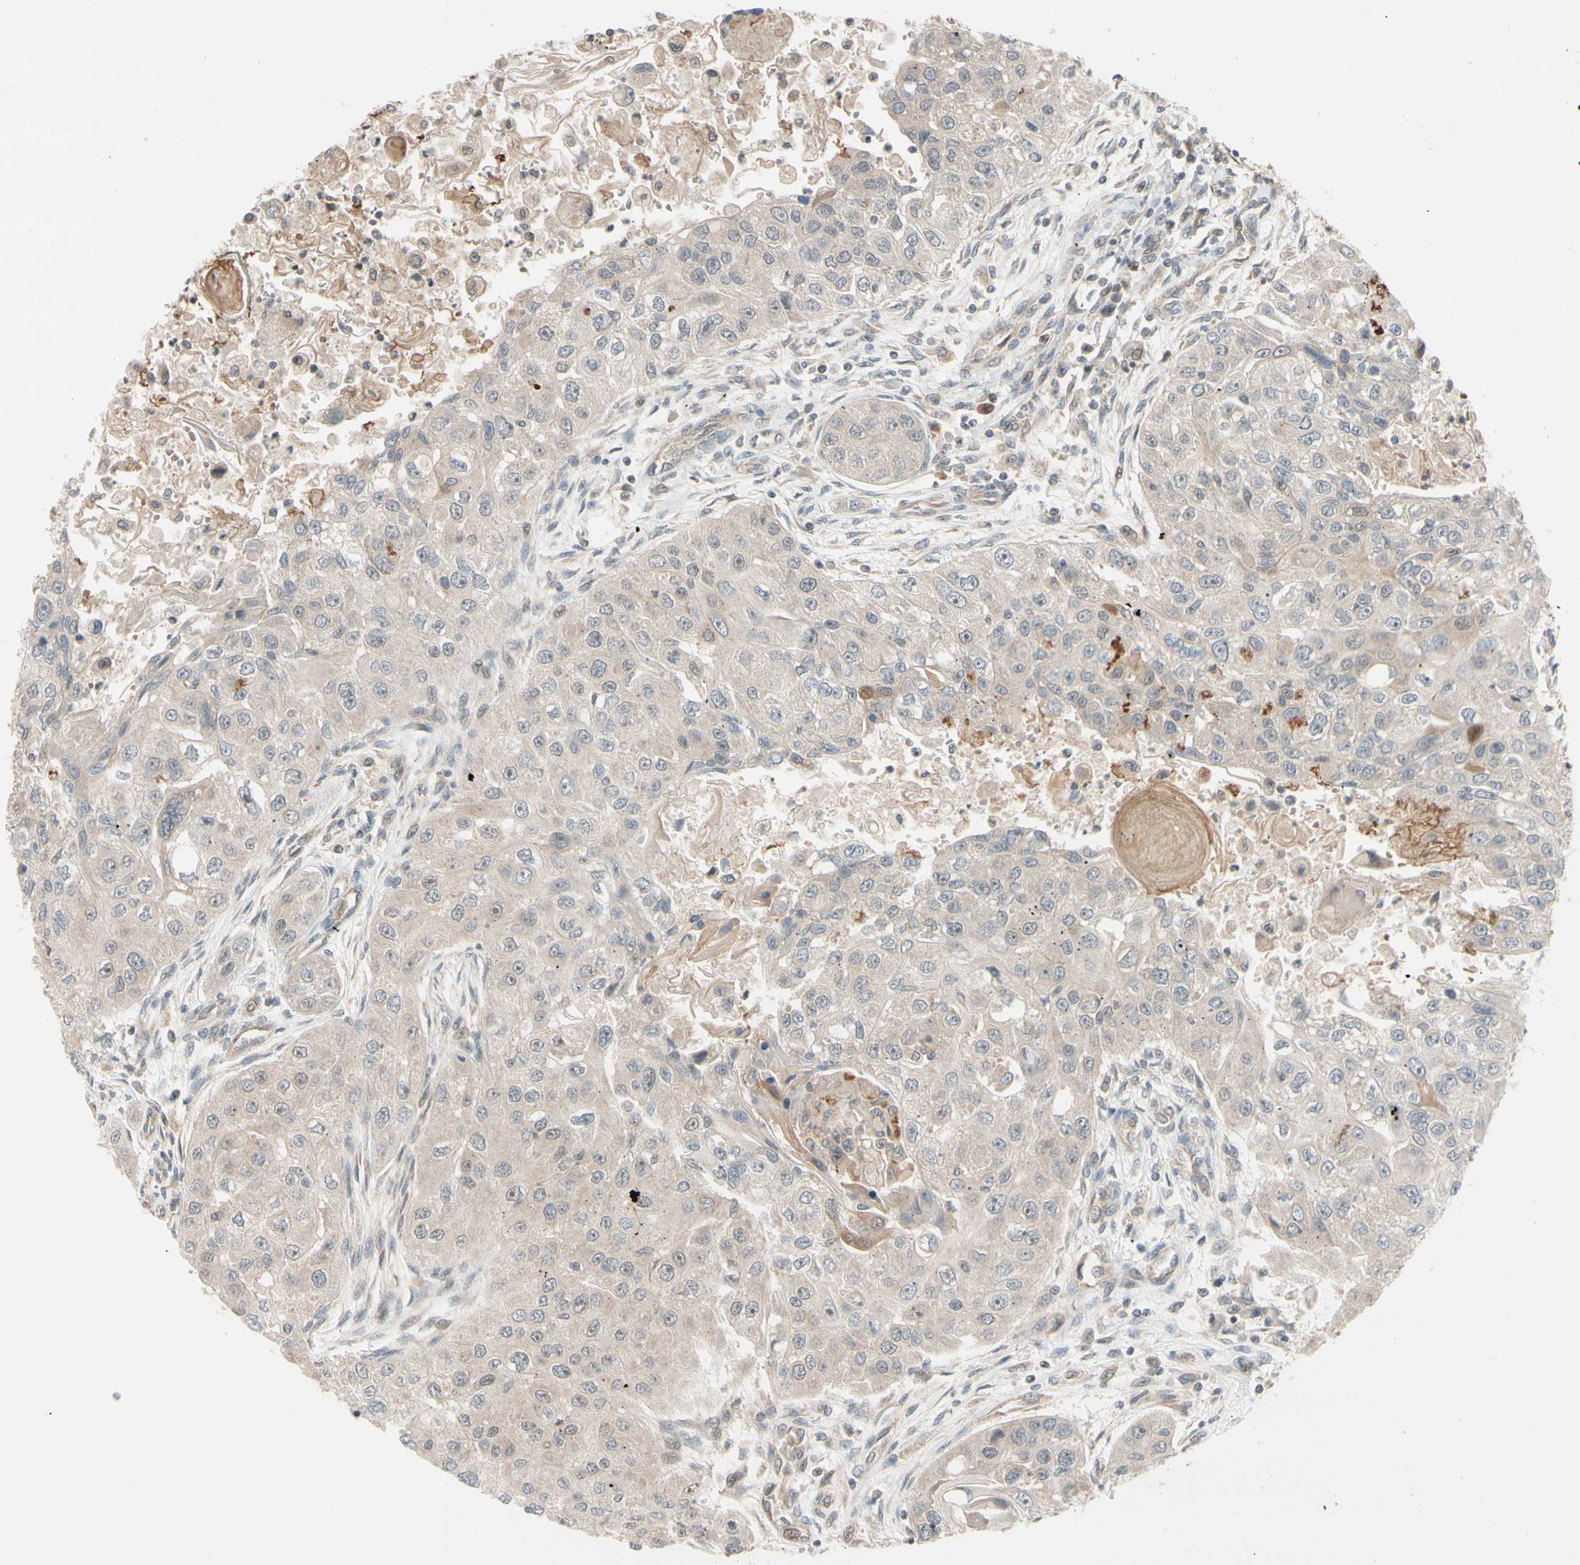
{"staining": {"intensity": "weak", "quantity": ">75%", "location": "cytoplasmic/membranous"}, "tissue": "head and neck cancer", "cell_type": "Tumor cells", "image_type": "cancer", "snomed": [{"axis": "morphology", "description": "Normal tissue, NOS"}, {"axis": "morphology", "description": "Squamous cell carcinoma, NOS"}, {"axis": "topography", "description": "Skeletal muscle"}, {"axis": "topography", "description": "Head-Neck"}], "caption": "Tumor cells exhibit weak cytoplasmic/membranous positivity in about >75% of cells in head and neck cancer. The staining was performed using DAB, with brown indicating positive protein expression. Nuclei are stained blue with hematoxylin.", "gene": "FGF10", "patient": {"sex": "male", "age": 51}}